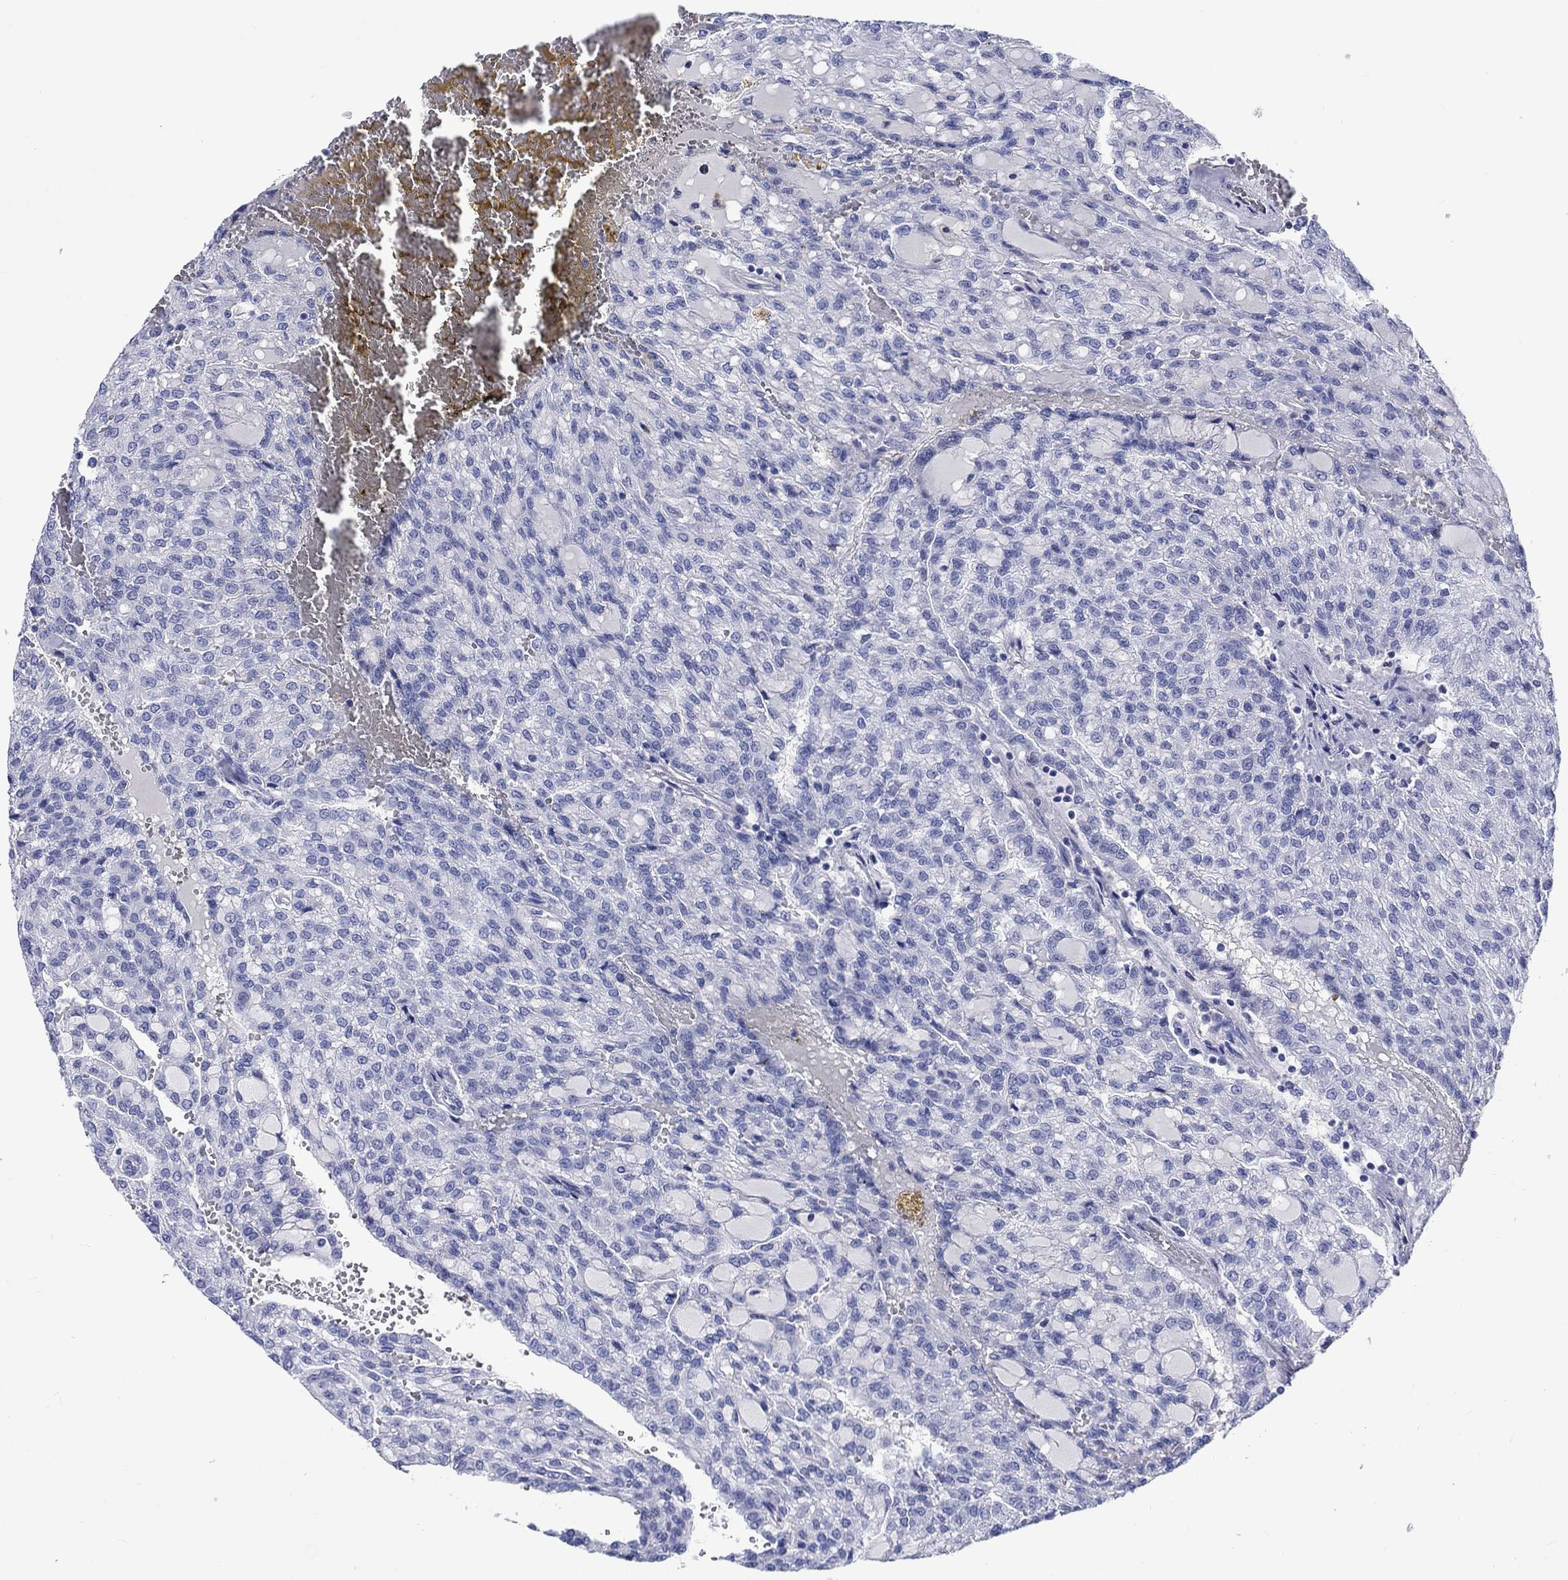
{"staining": {"intensity": "negative", "quantity": "none", "location": "none"}, "tissue": "renal cancer", "cell_type": "Tumor cells", "image_type": "cancer", "snomed": [{"axis": "morphology", "description": "Adenocarcinoma, NOS"}, {"axis": "topography", "description": "Kidney"}], "caption": "This is a micrograph of immunohistochemistry staining of renal cancer, which shows no expression in tumor cells. The staining was performed using DAB (3,3'-diaminobenzidine) to visualize the protein expression in brown, while the nuclei were stained in blue with hematoxylin (Magnification: 20x).", "gene": "CACNG3", "patient": {"sex": "male", "age": 63}}